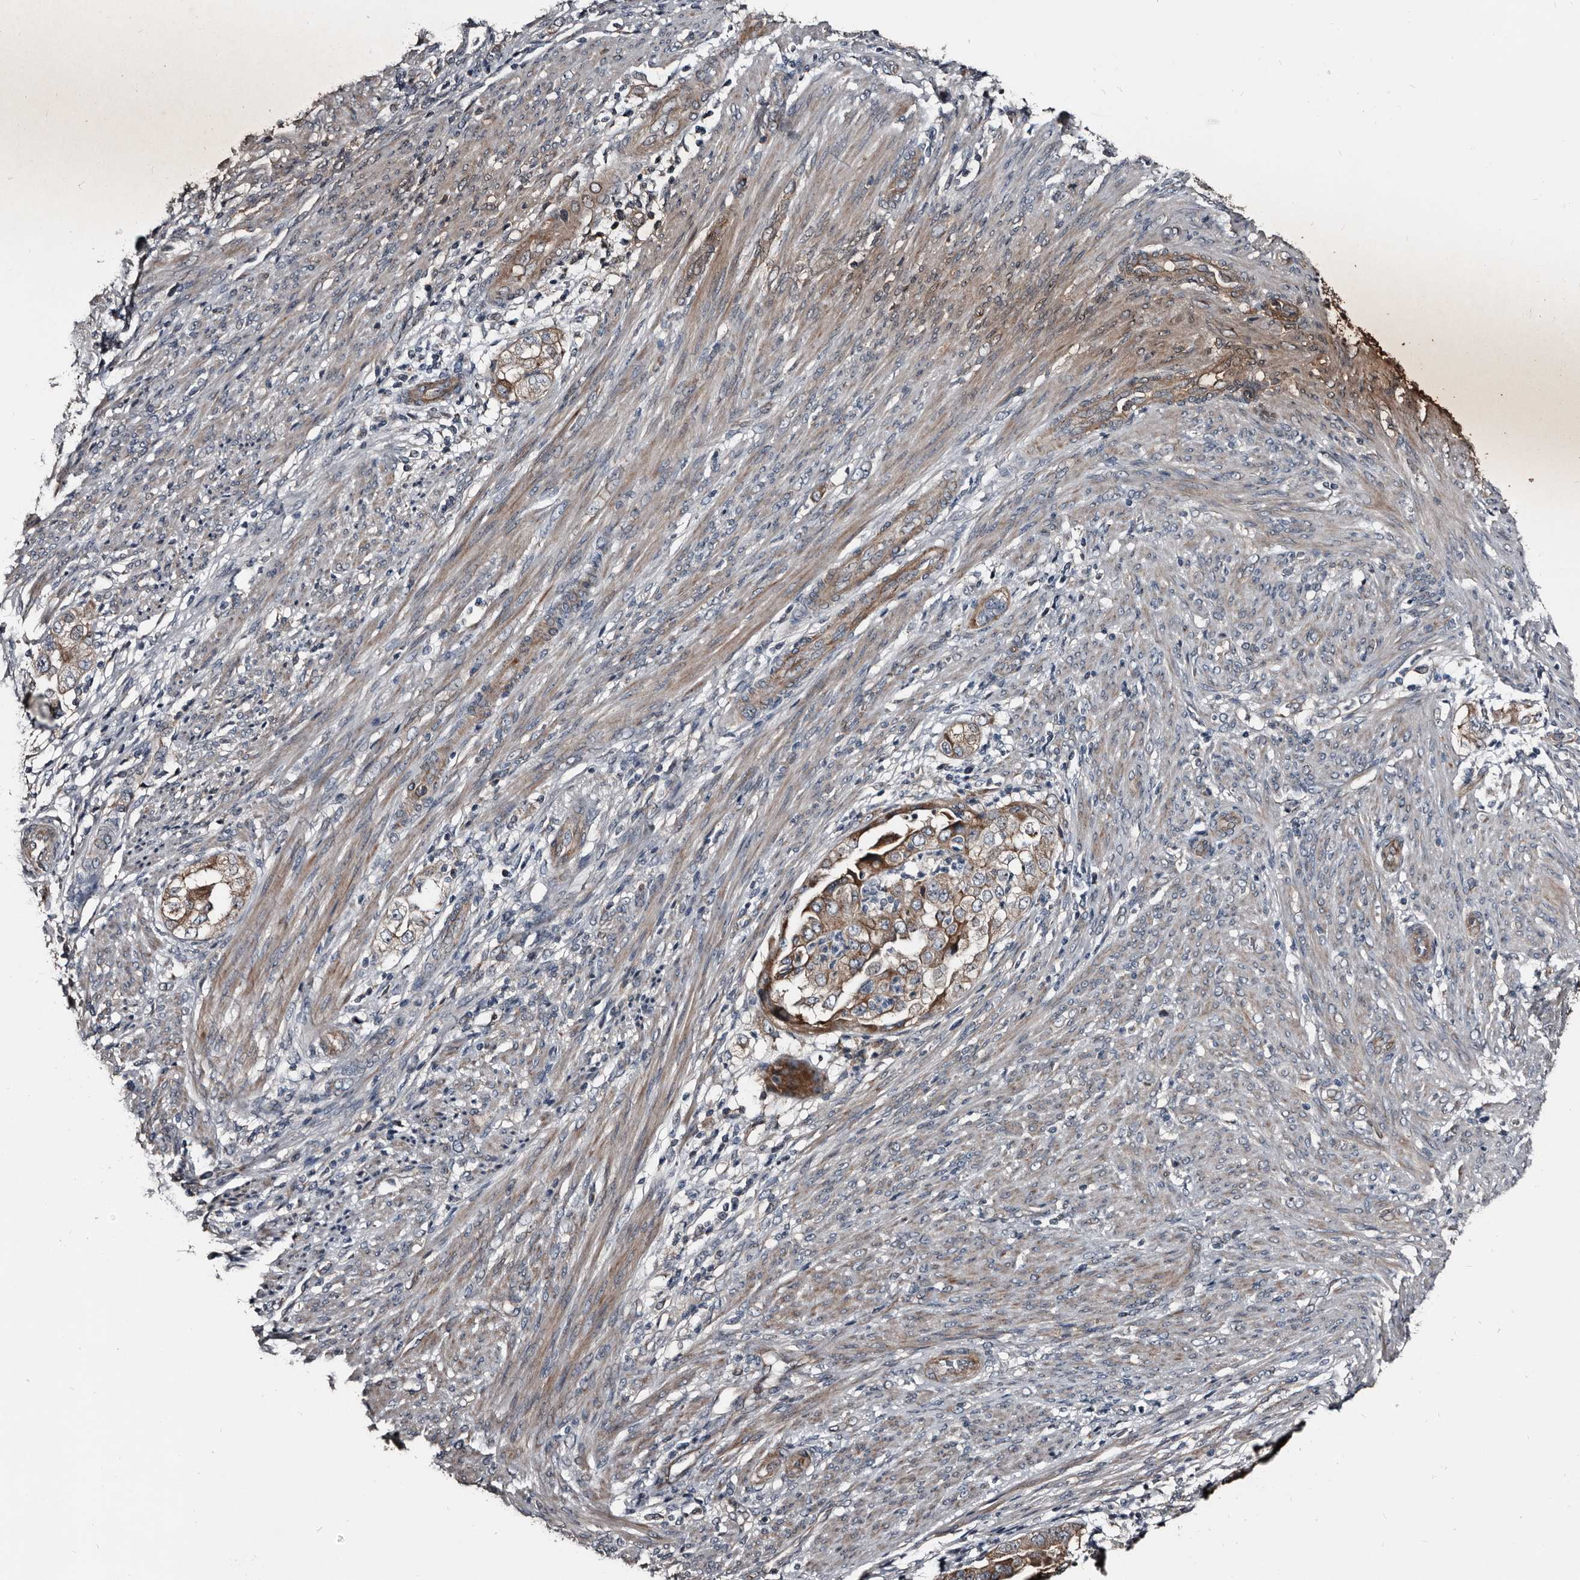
{"staining": {"intensity": "moderate", "quantity": "25%-75%", "location": "cytoplasmic/membranous"}, "tissue": "endometrial cancer", "cell_type": "Tumor cells", "image_type": "cancer", "snomed": [{"axis": "morphology", "description": "Adenocarcinoma, NOS"}, {"axis": "topography", "description": "Endometrium"}], "caption": "Protein expression analysis of human adenocarcinoma (endometrial) reveals moderate cytoplasmic/membranous expression in approximately 25%-75% of tumor cells.", "gene": "DHPS", "patient": {"sex": "female", "age": 85}}